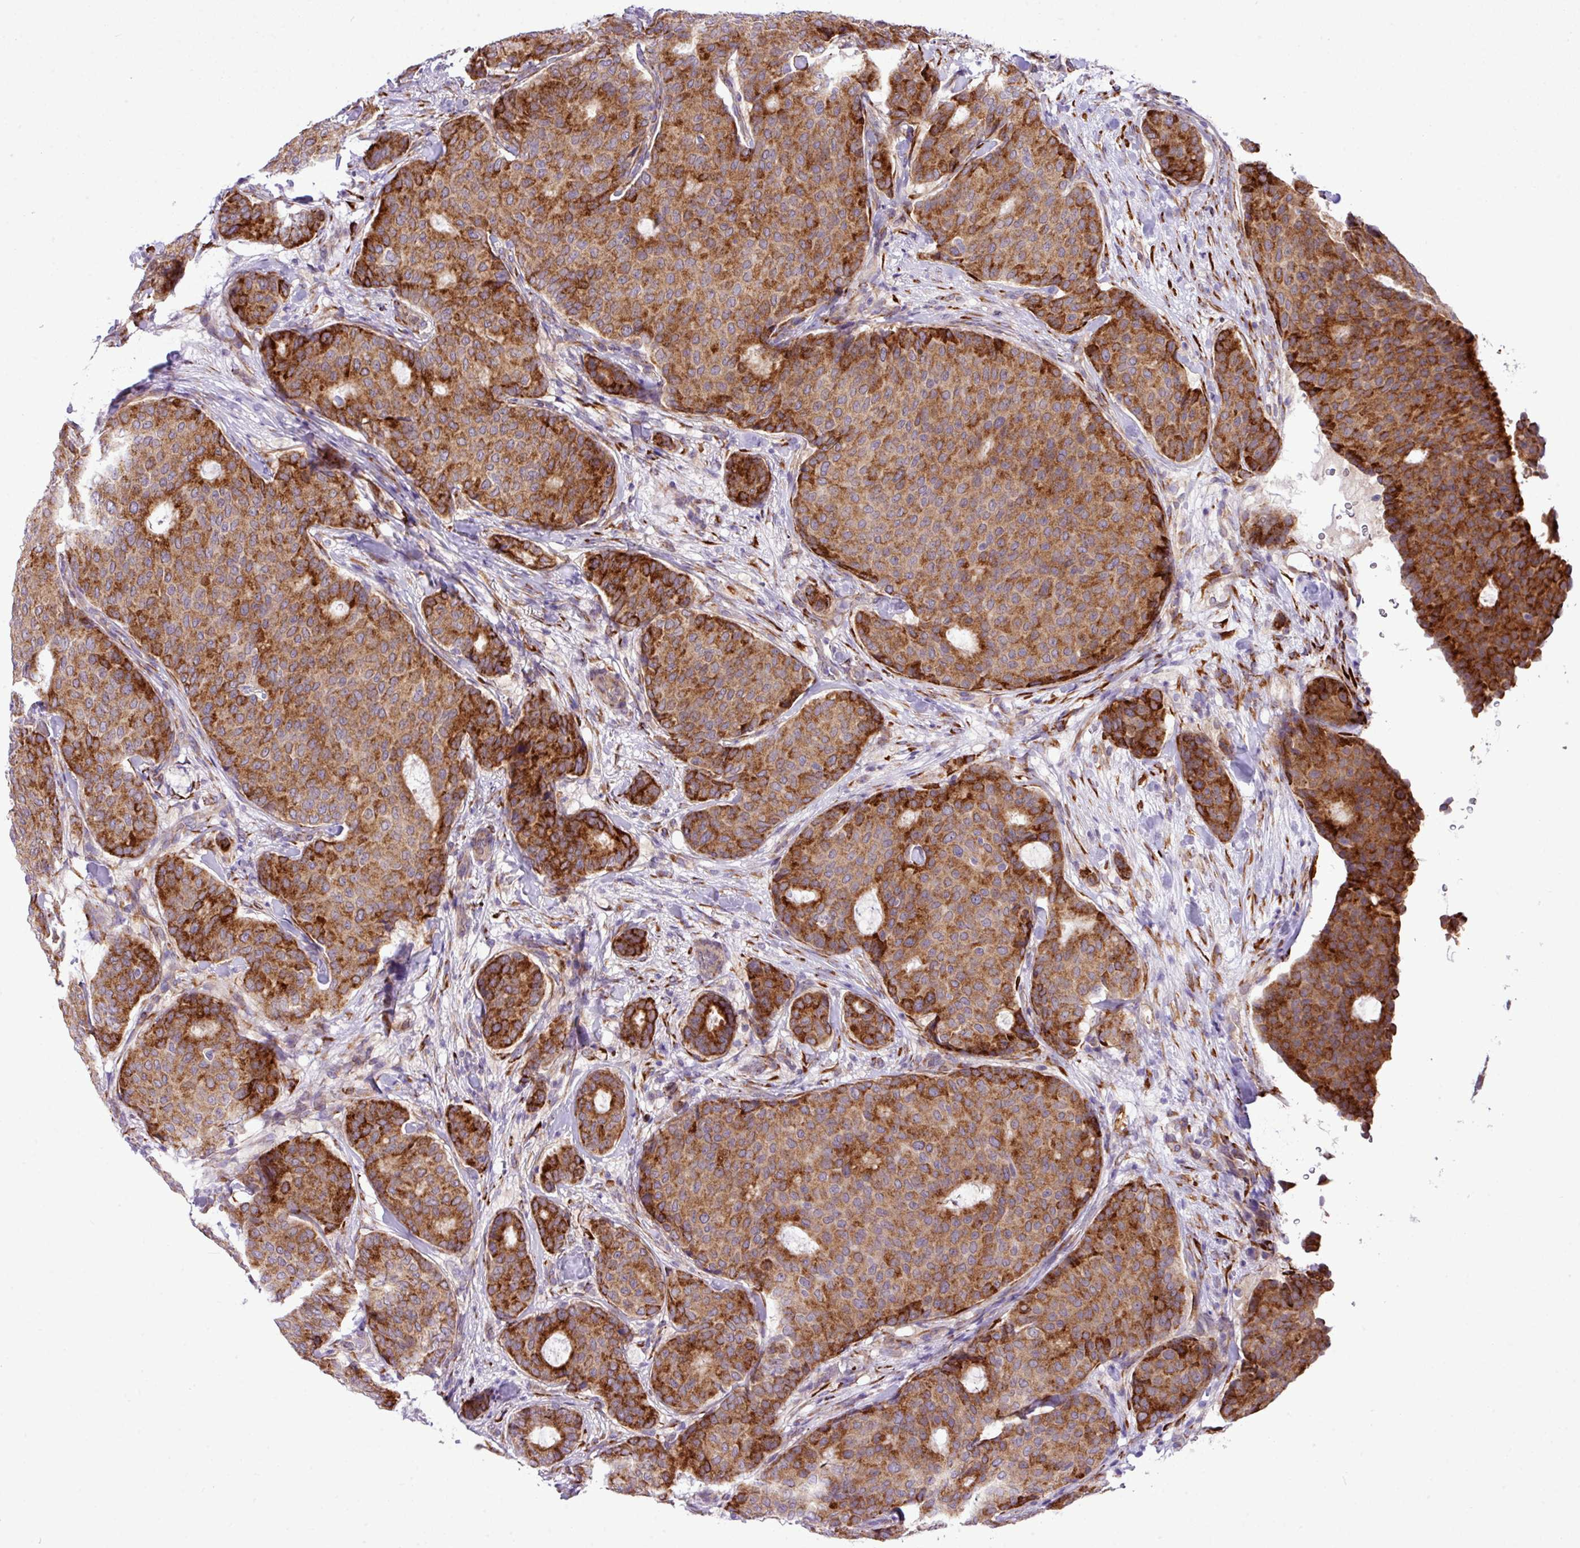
{"staining": {"intensity": "strong", "quantity": ">75%", "location": "cytoplasmic/membranous"}, "tissue": "breast cancer", "cell_type": "Tumor cells", "image_type": "cancer", "snomed": [{"axis": "morphology", "description": "Duct carcinoma"}, {"axis": "topography", "description": "Breast"}], "caption": "Immunohistochemical staining of human breast invasive ductal carcinoma reveals strong cytoplasmic/membranous protein positivity in approximately >75% of tumor cells. The protein of interest is stained brown, and the nuclei are stained in blue (DAB IHC with brightfield microscopy, high magnification).", "gene": "CFAP97", "patient": {"sex": "female", "age": 75}}